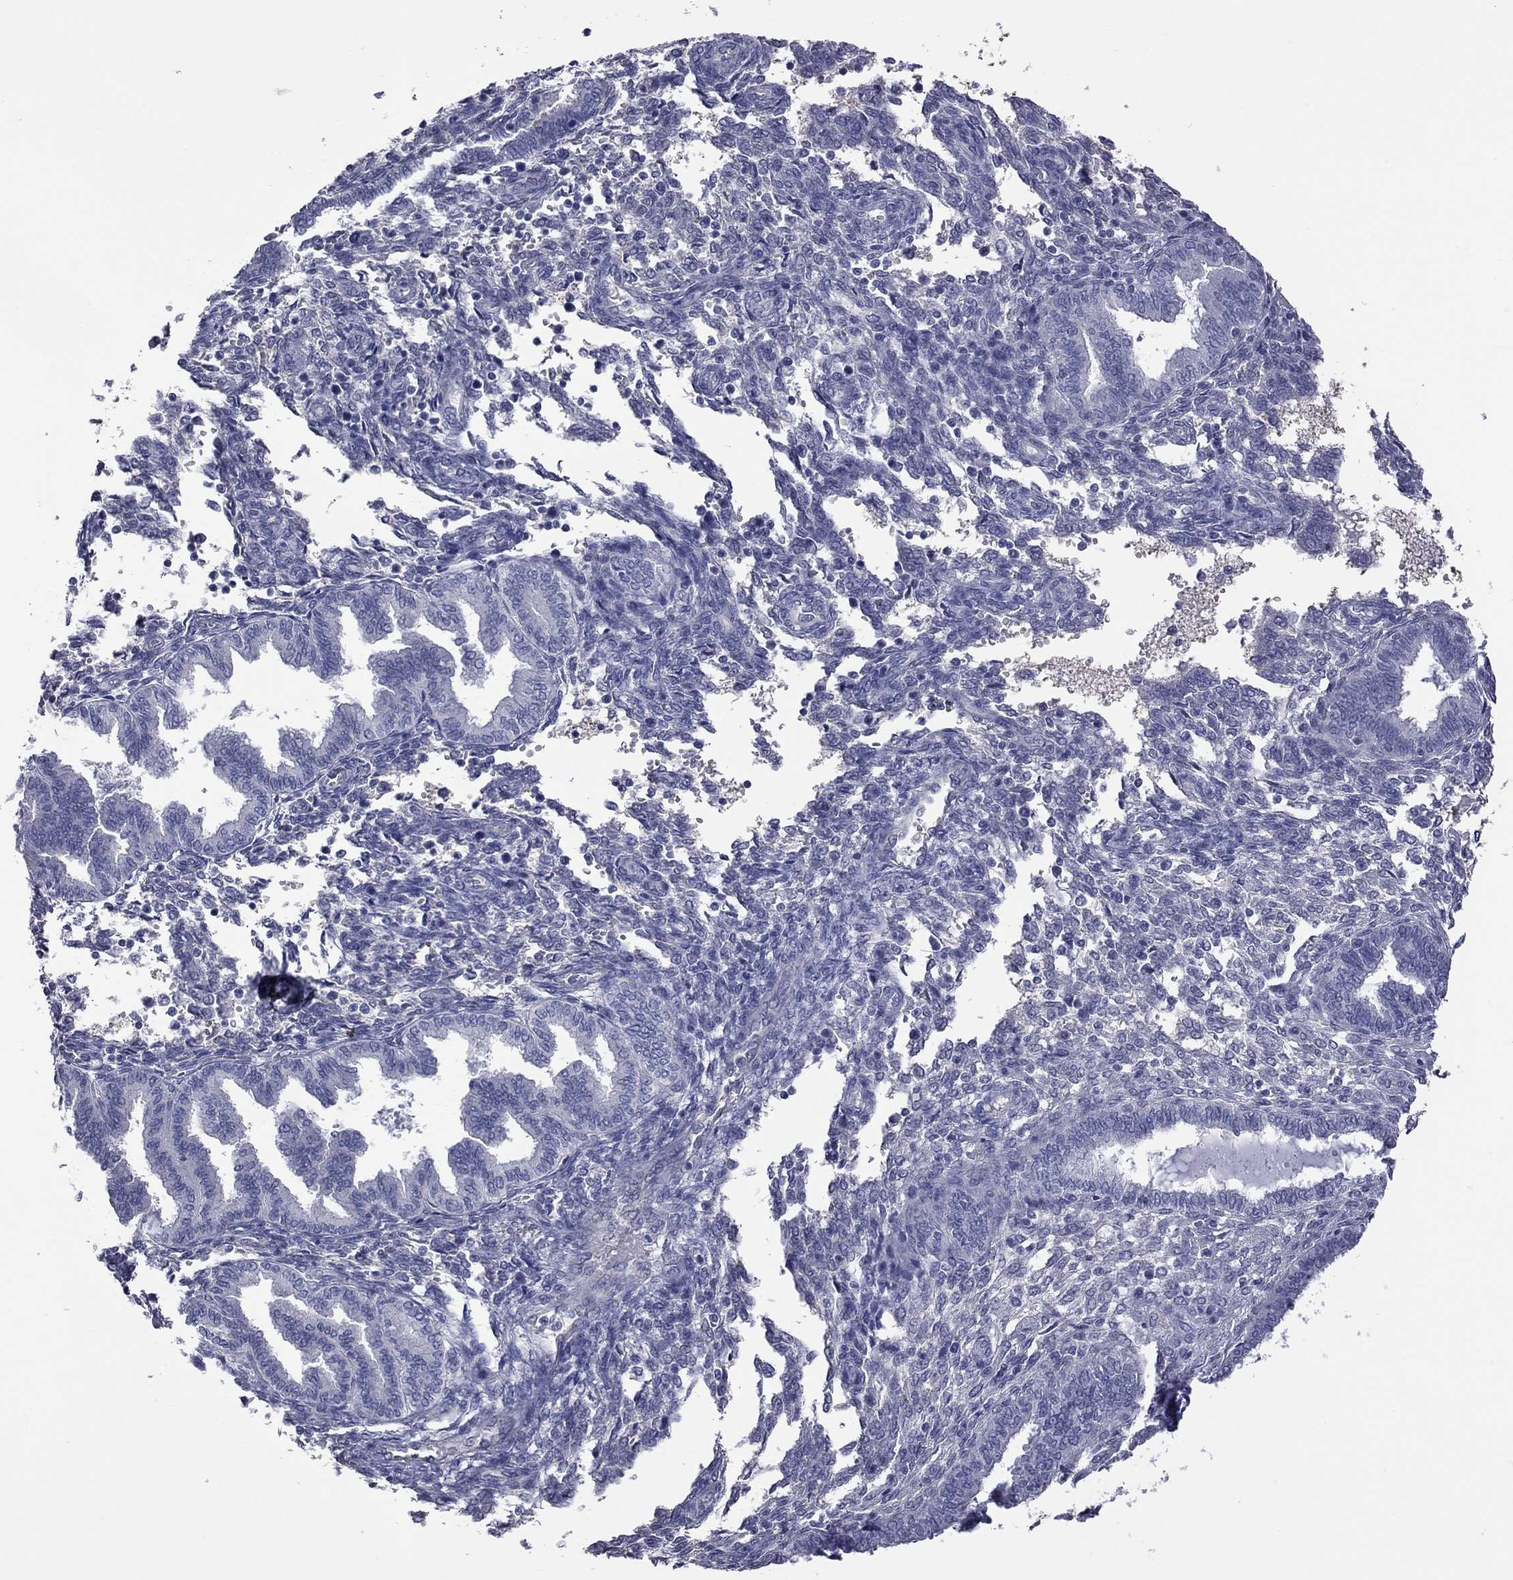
{"staining": {"intensity": "negative", "quantity": "none", "location": "none"}, "tissue": "endometrium", "cell_type": "Cells in endometrial stroma", "image_type": "normal", "snomed": [{"axis": "morphology", "description": "Normal tissue, NOS"}, {"axis": "topography", "description": "Endometrium"}], "caption": "A histopathology image of human endometrium is negative for staining in cells in endometrial stroma. (DAB IHC, high magnification).", "gene": "HYLS1", "patient": {"sex": "female", "age": 42}}